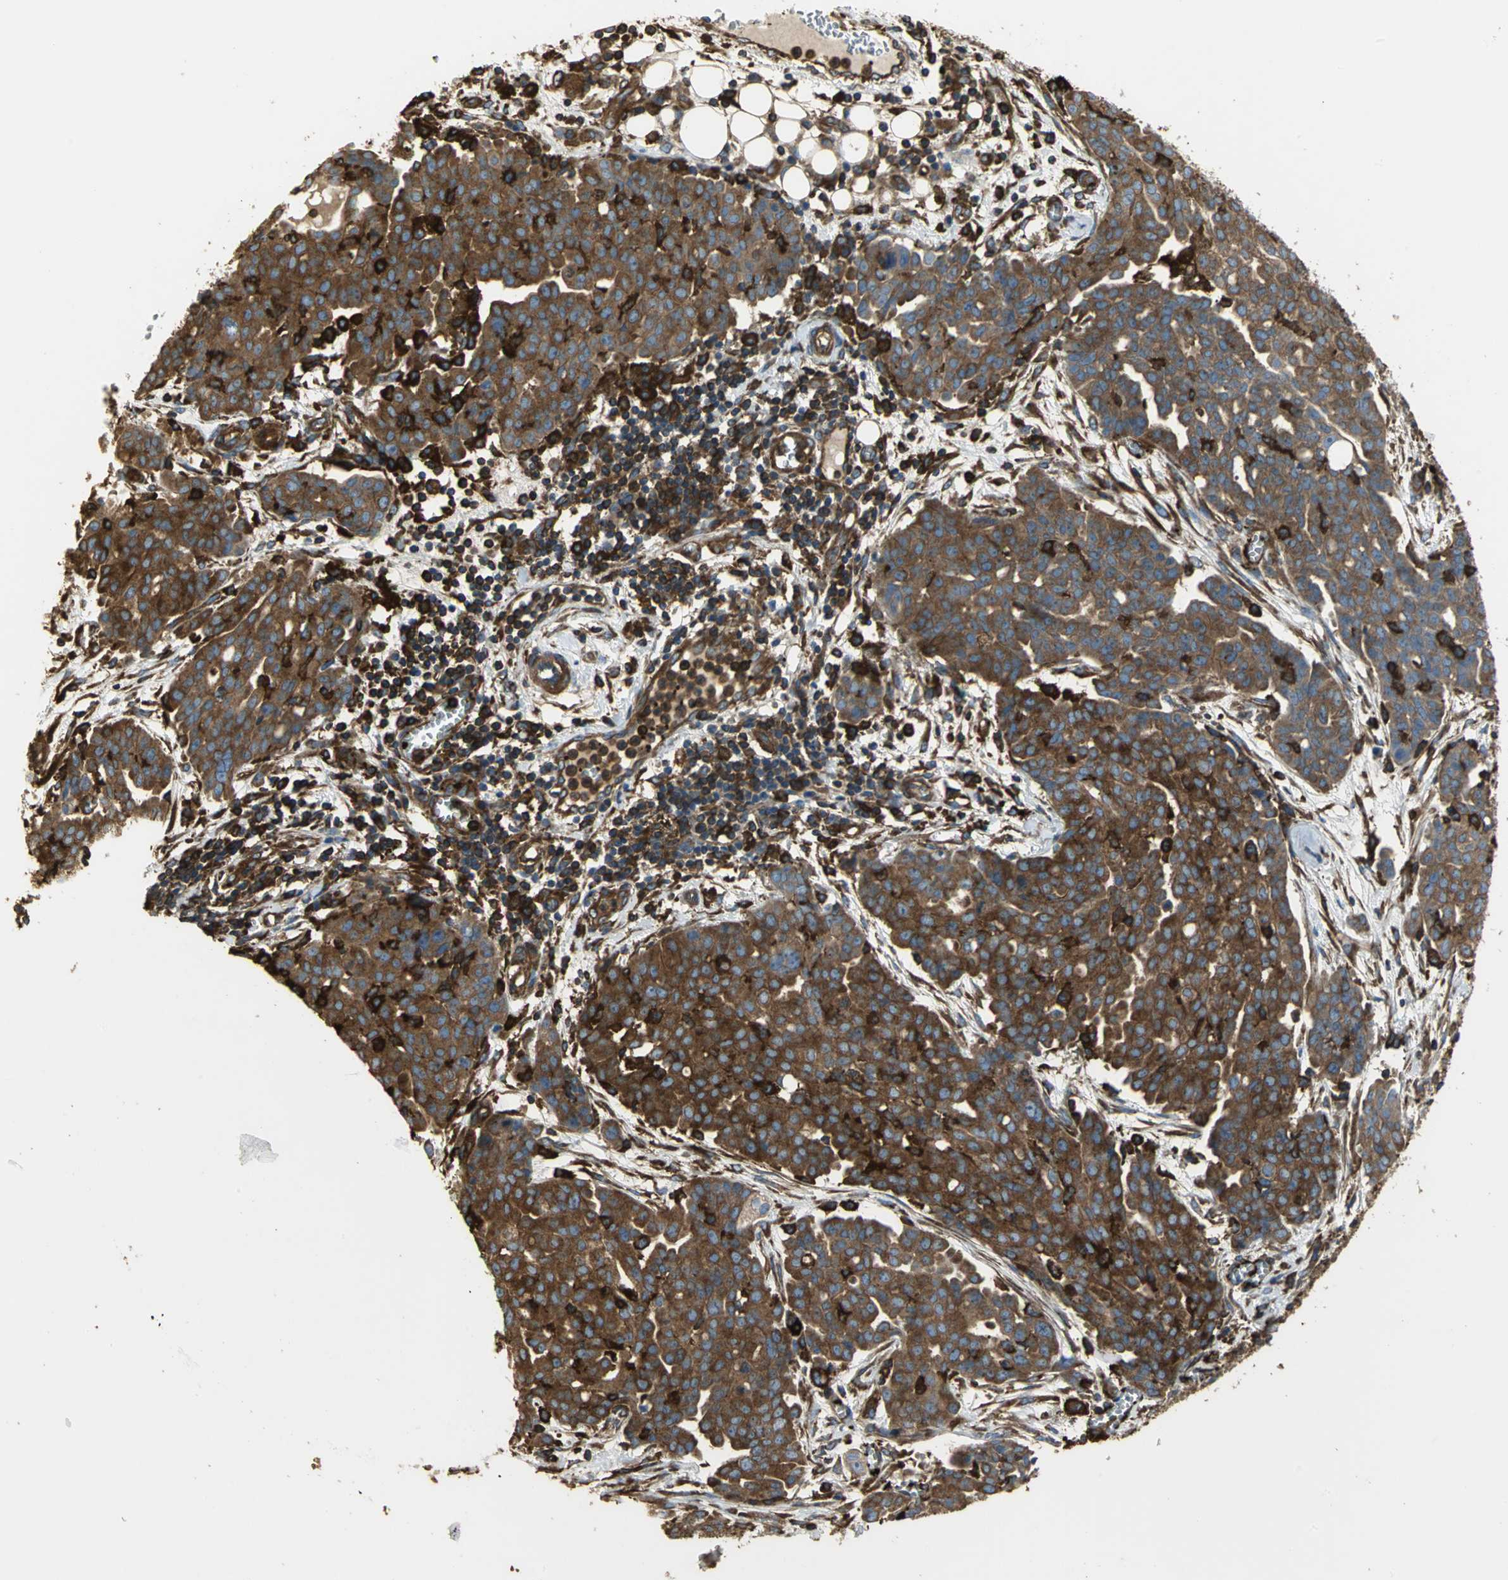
{"staining": {"intensity": "strong", "quantity": ">75%", "location": "cytoplasmic/membranous"}, "tissue": "ovarian cancer", "cell_type": "Tumor cells", "image_type": "cancer", "snomed": [{"axis": "morphology", "description": "Cystadenocarcinoma, serous, NOS"}, {"axis": "topography", "description": "Soft tissue"}, {"axis": "topography", "description": "Ovary"}], "caption": "A brown stain labels strong cytoplasmic/membranous staining of a protein in human ovarian cancer tumor cells.", "gene": "TLN1", "patient": {"sex": "female", "age": 57}}